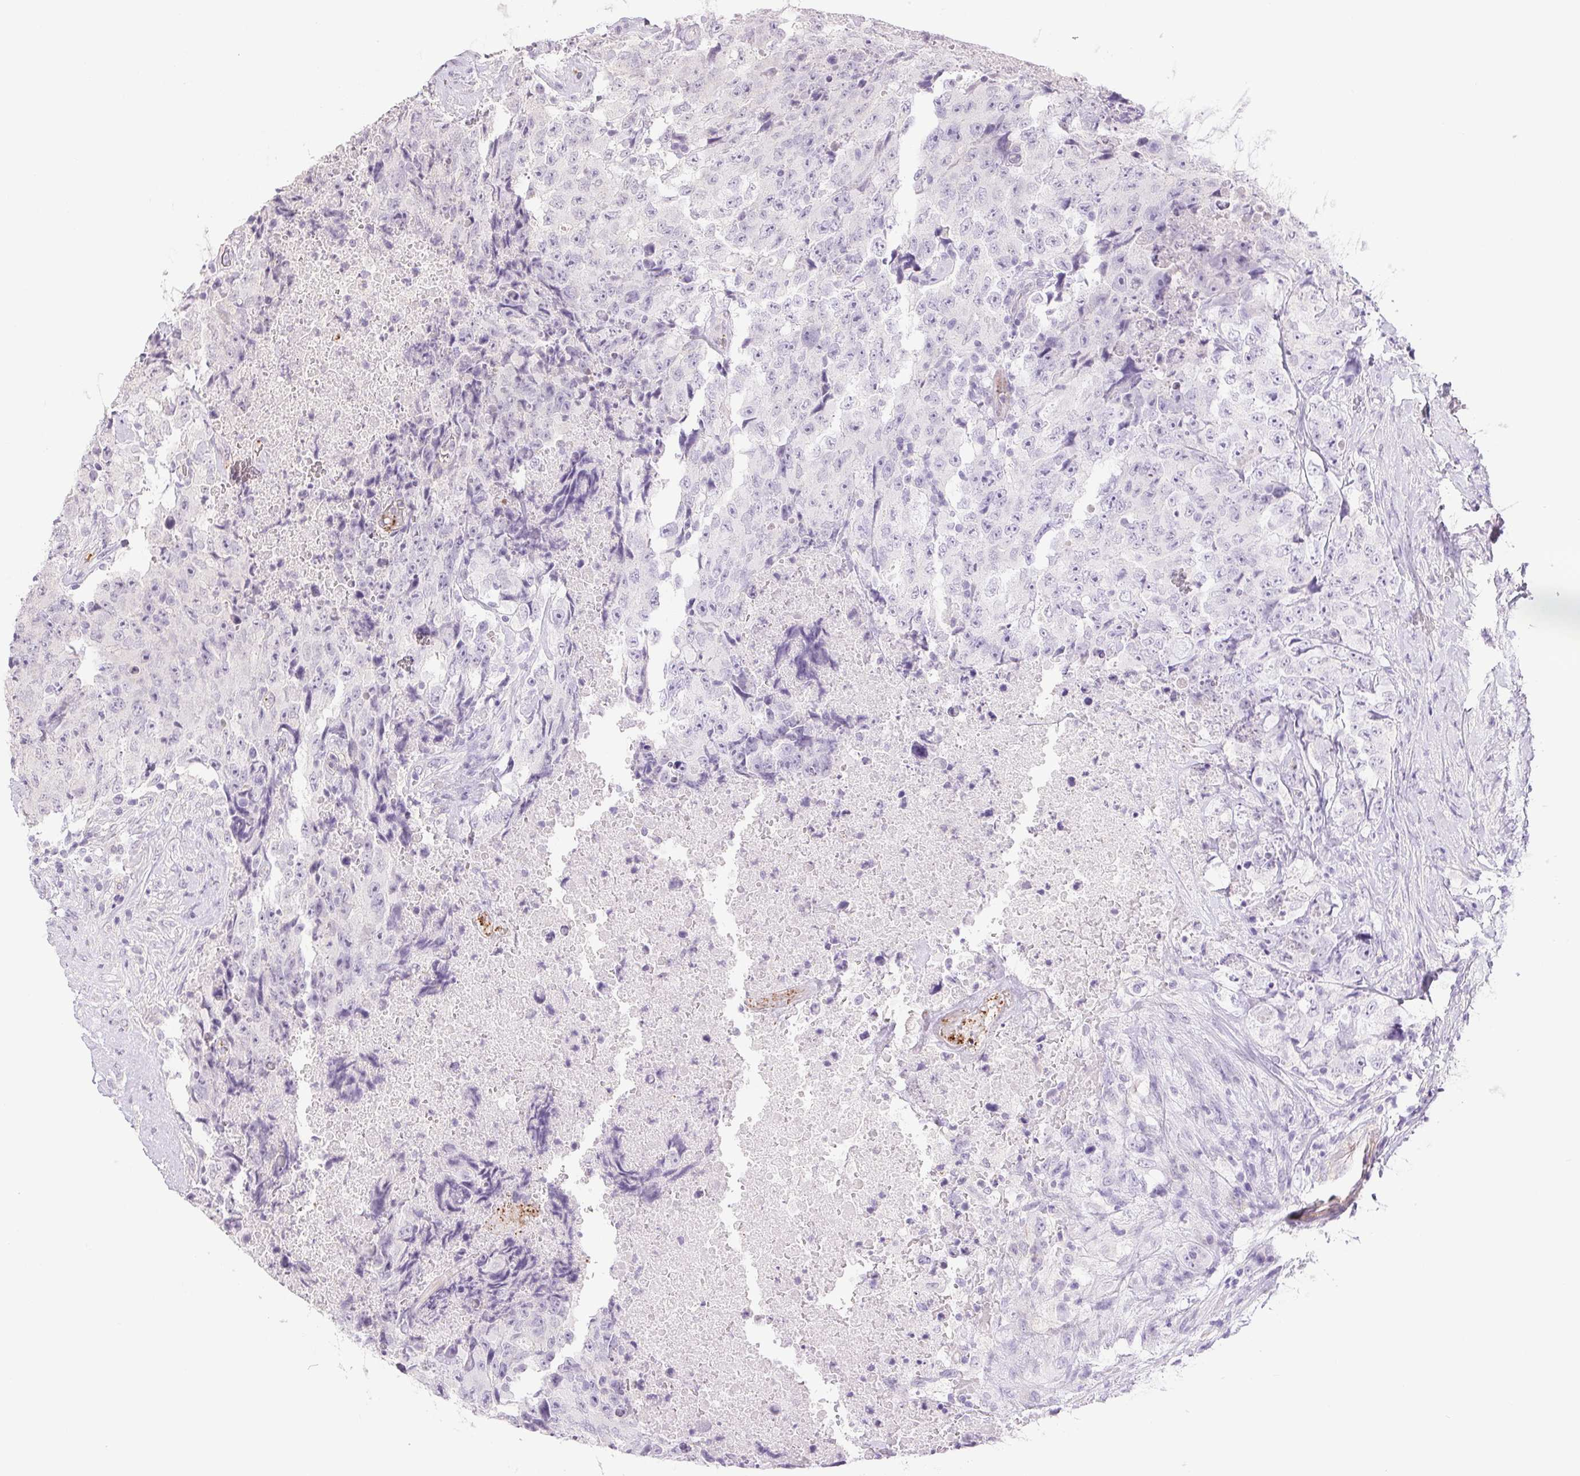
{"staining": {"intensity": "negative", "quantity": "none", "location": "none"}, "tissue": "testis cancer", "cell_type": "Tumor cells", "image_type": "cancer", "snomed": [{"axis": "morphology", "description": "Carcinoma, Embryonal, NOS"}, {"axis": "topography", "description": "Testis"}], "caption": "There is no significant positivity in tumor cells of testis cancer.", "gene": "PRL", "patient": {"sex": "male", "age": 24}}